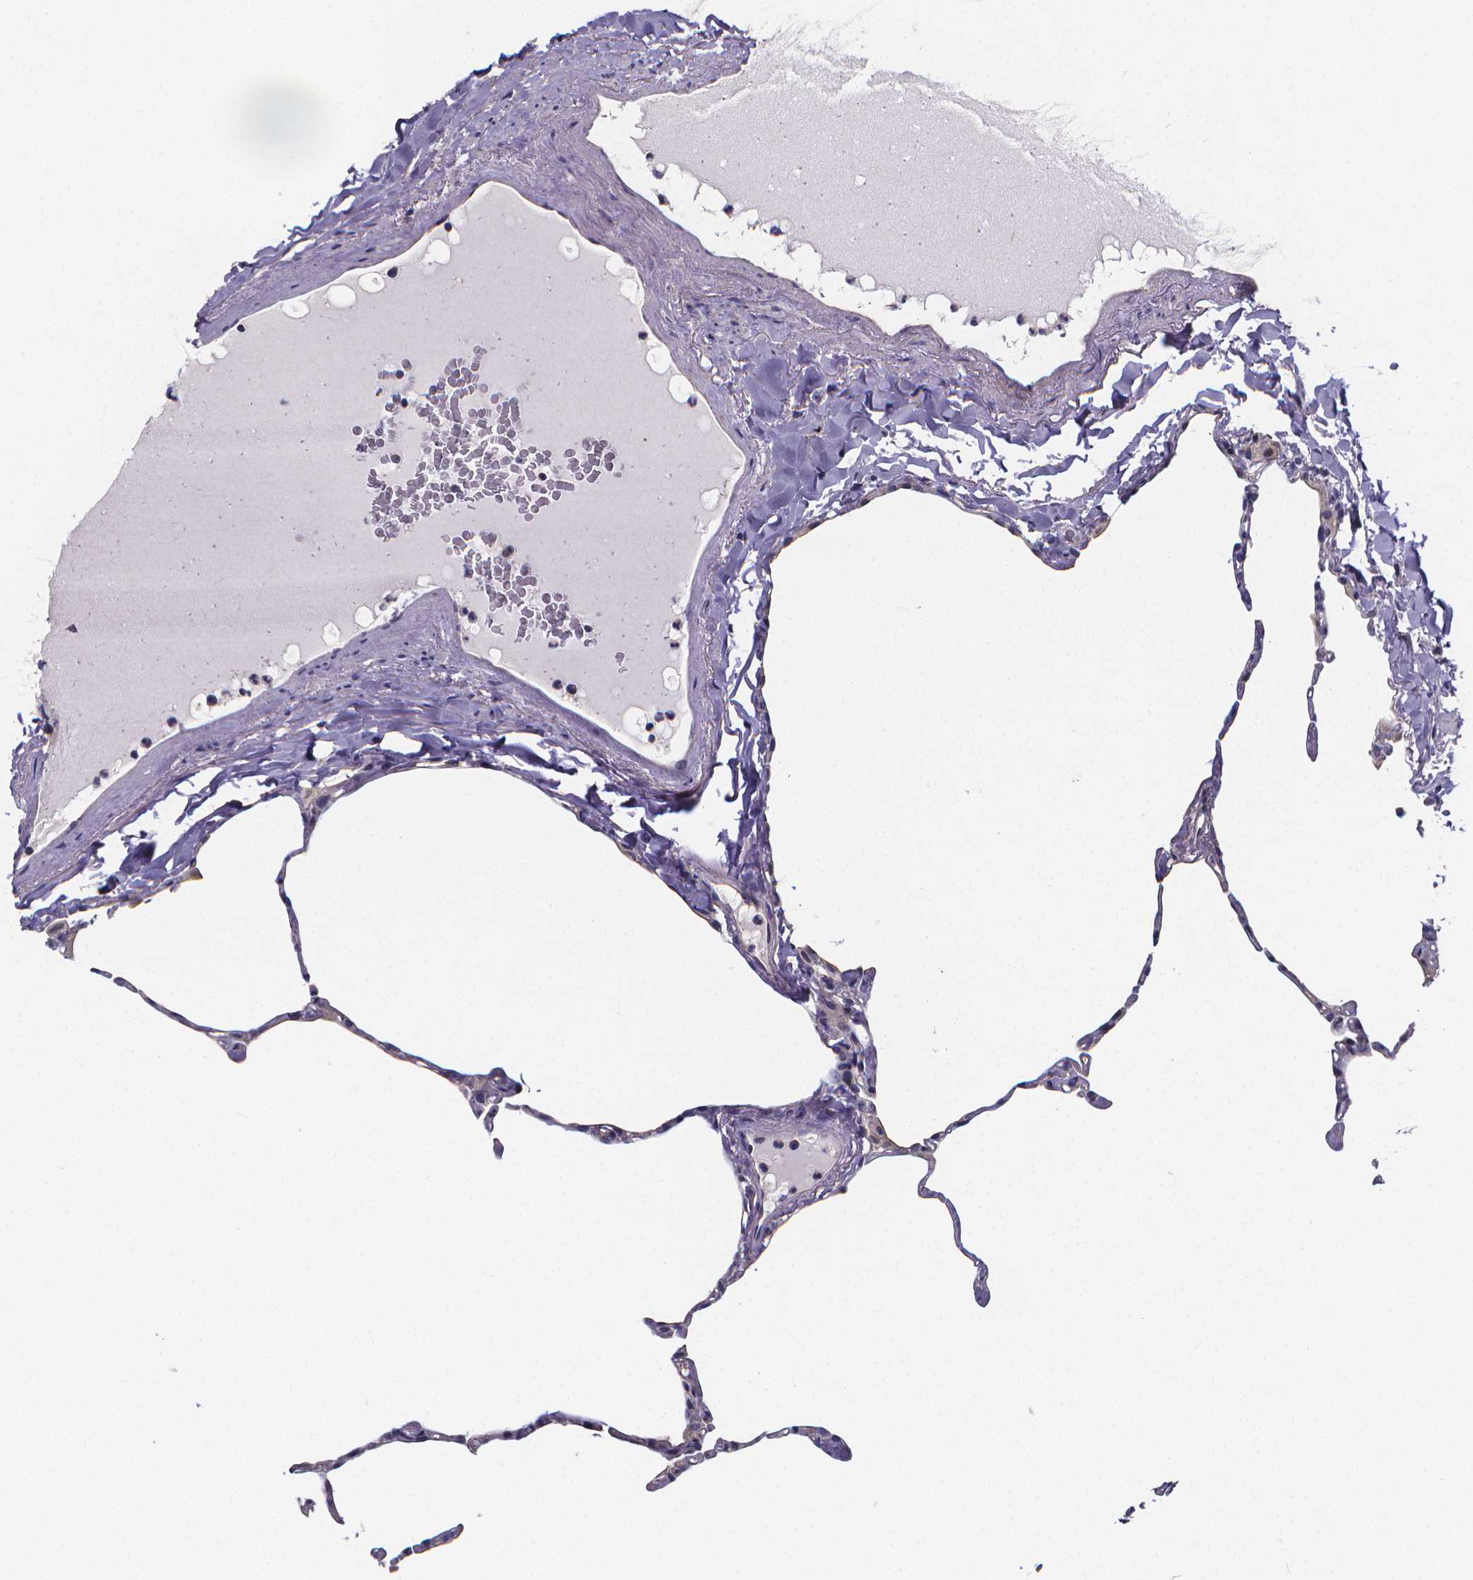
{"staining": {"intensity": "negative", "quantity": "none", "location": "none"}, "tissue": "lung", "cell_type": "Alveolar cells", "image_type": "normal", "snomed": [{"axis": "morphology", "description": "Normal tissue, NOS"}, {"axis": "topography", "description": "Lung"}], "caption": "Human lung stained for a protein using immunohistochemistry displays no expression in alveolar cells.", "gene": "PAH", "patient": {"sex": "male", "age": 65}}